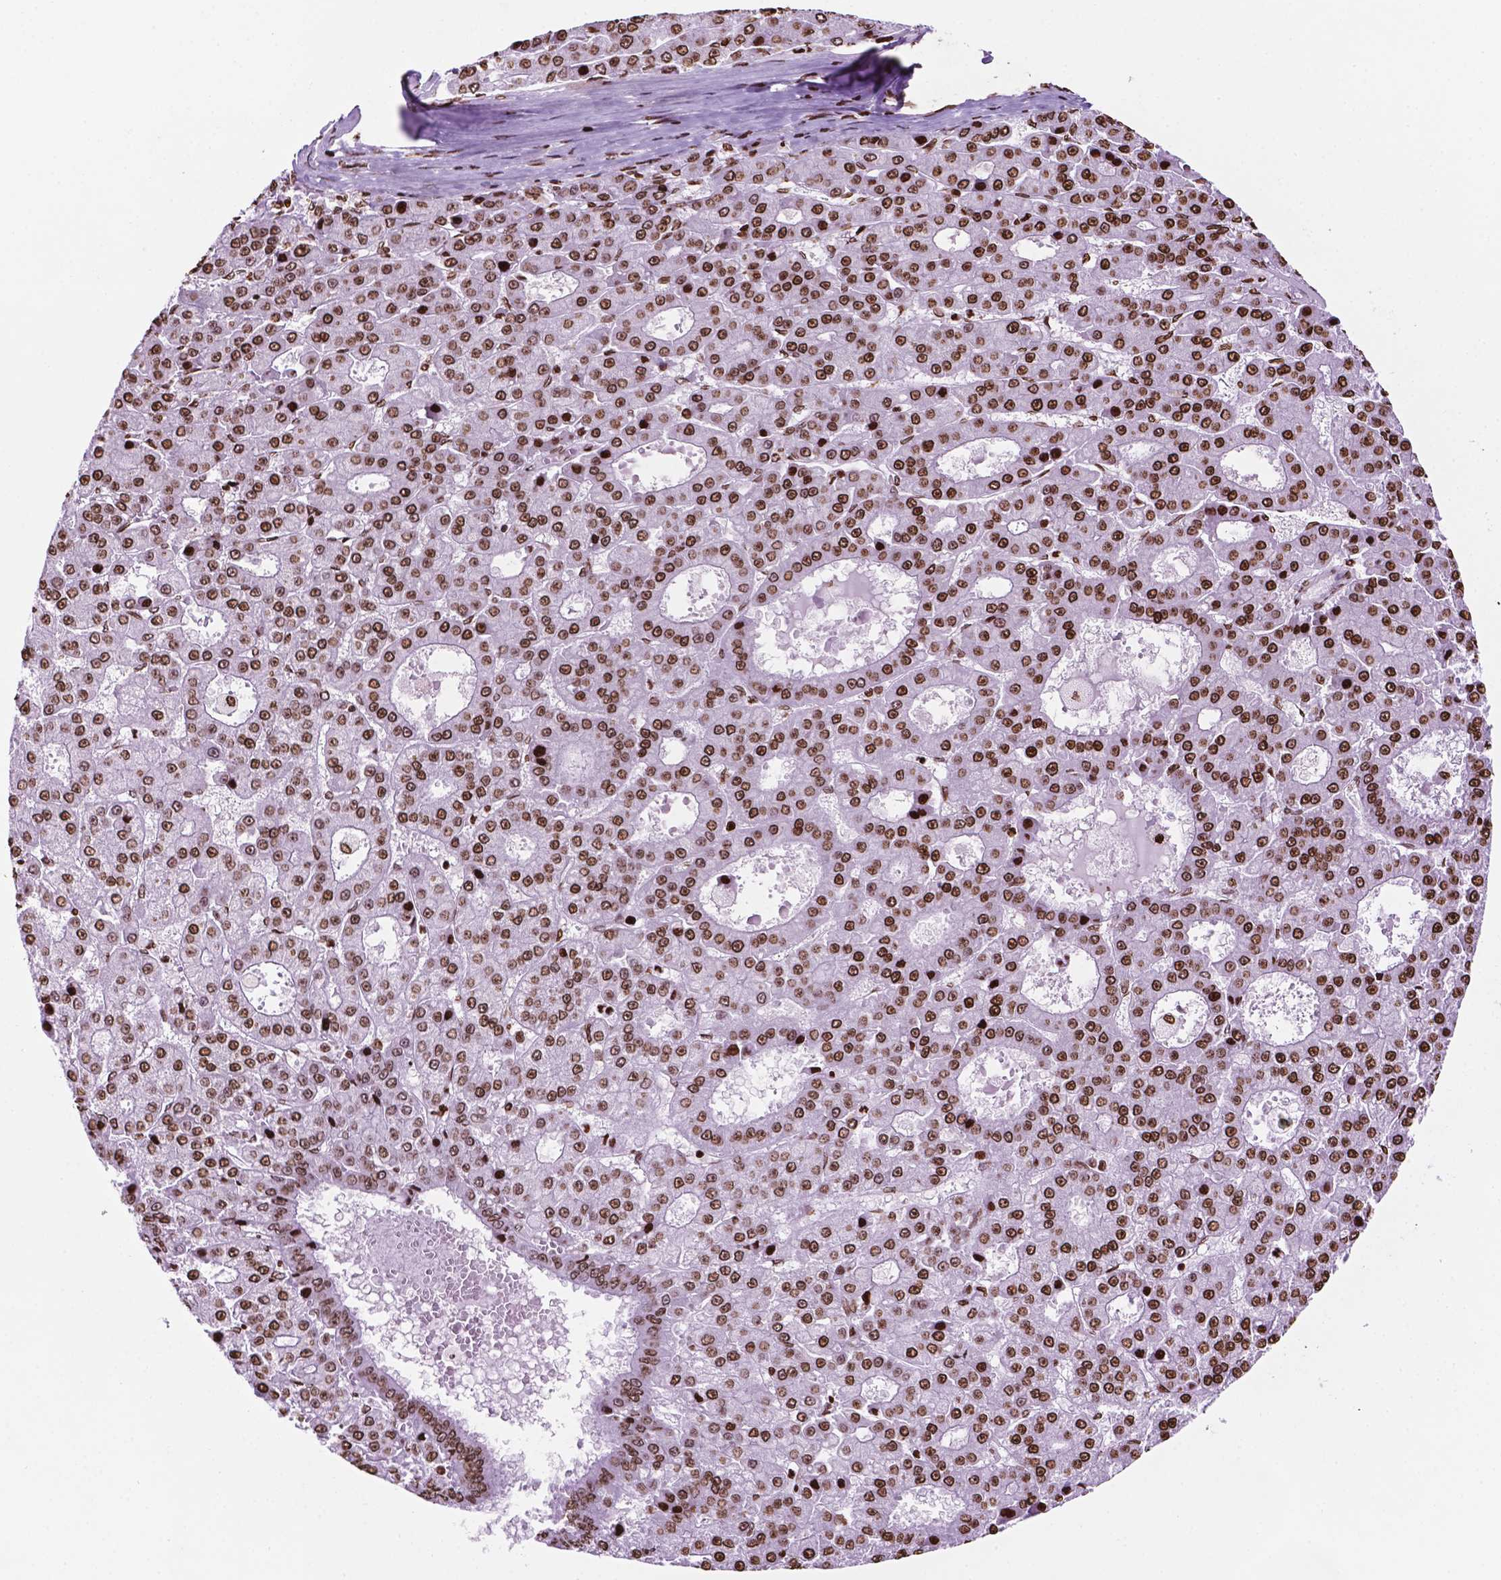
{"staining": {"intensity": "moderate", "quantity": ">75%", "location": "nuclear"}, "tissue": "liver cancer", "cell_type": "Tumor cells", "image_type": "cancer", "snomed": [{"axis": "morphology", "description": "Carcinoma, Hepatocellular, NOS"}, {"axis": "topography", "description": "Liver"}], "caption": "Immunohistochemistry (IHC) of human liver cancer displays medium levels of moderate nuclear expression in about >75% of tumor cells.", "gene": "TMEM250", "patient": {"sex": "male", "age": 70}}